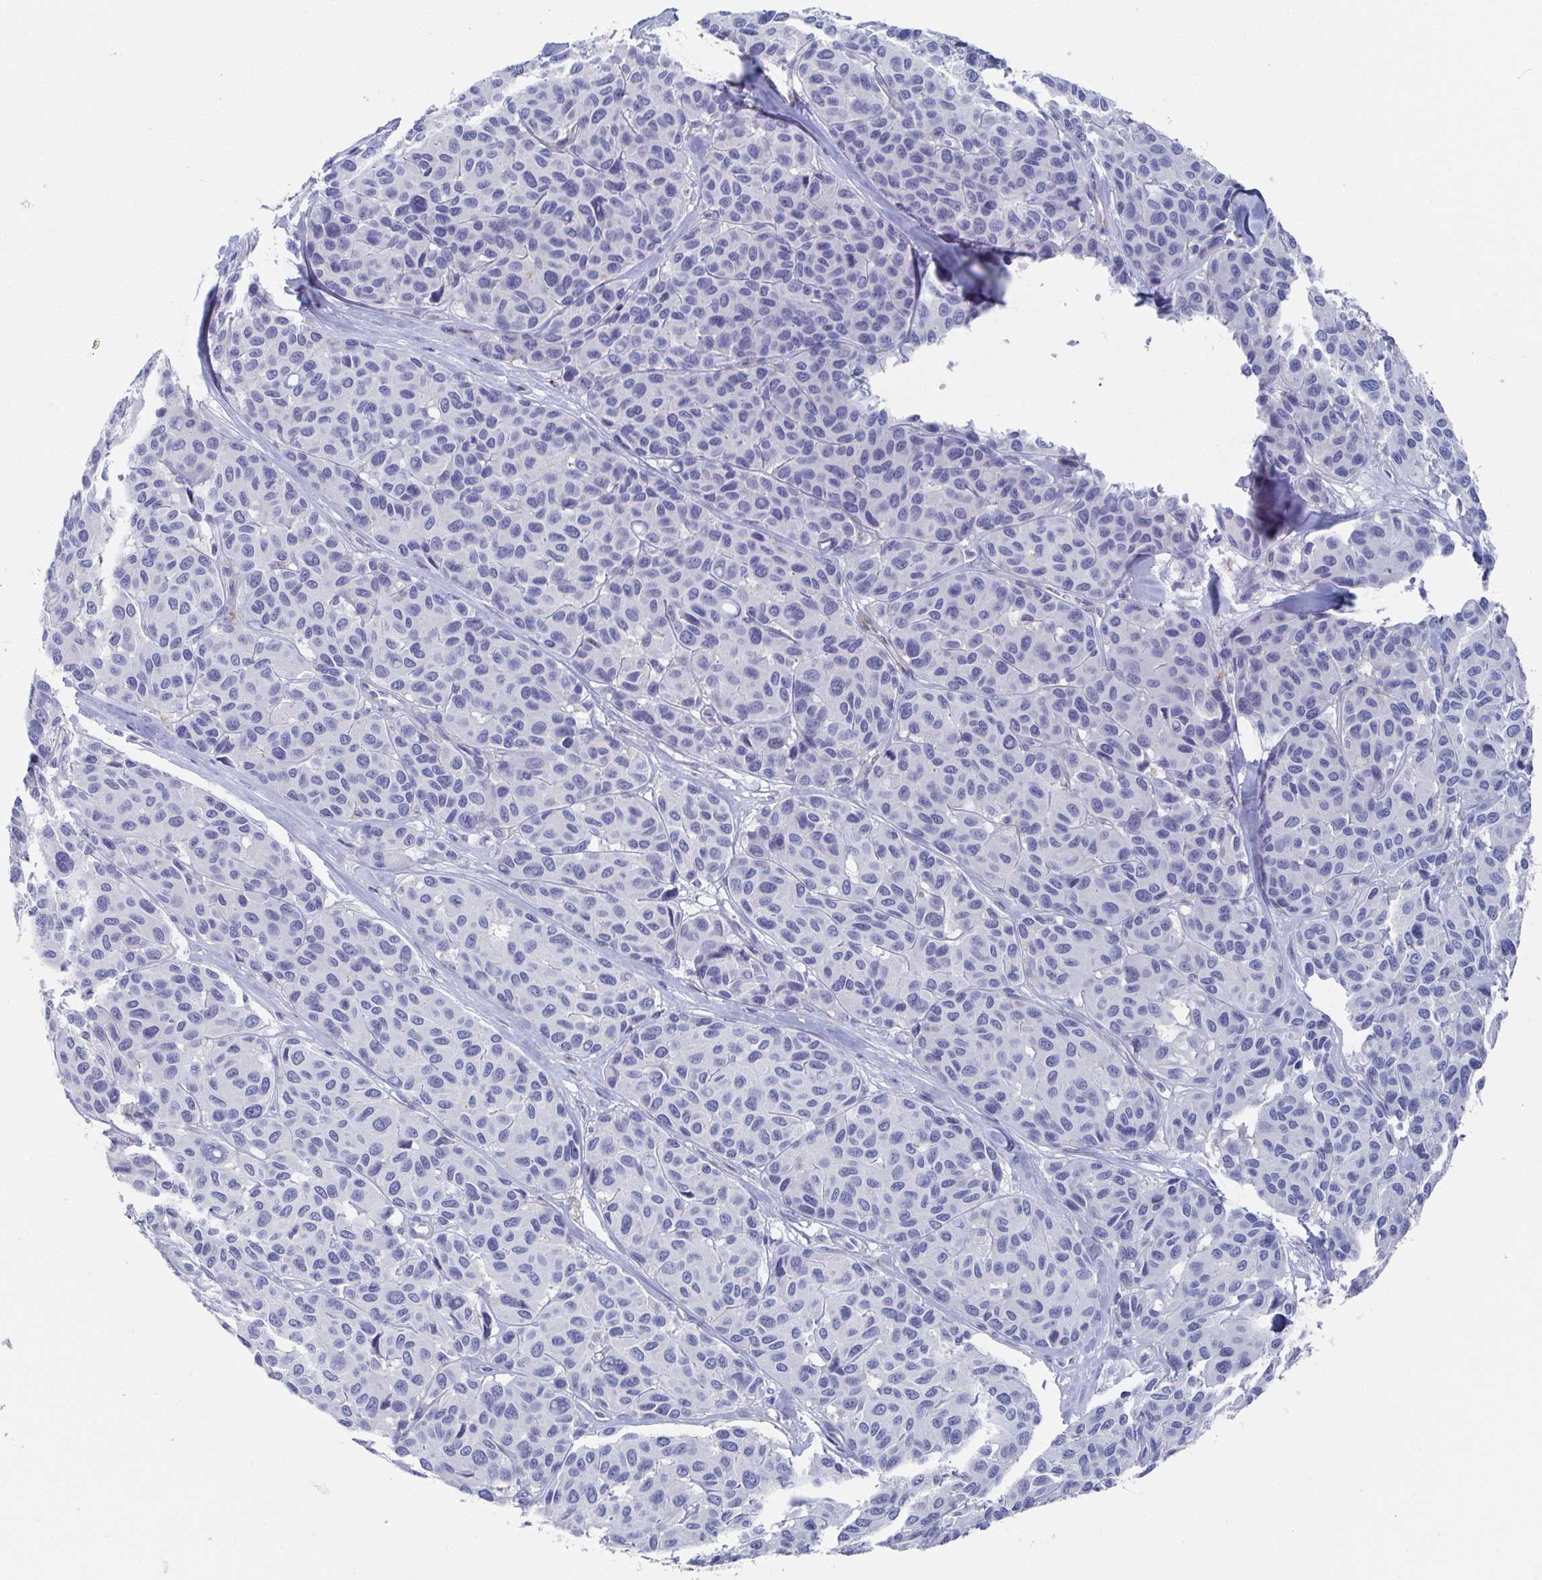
{"staining": {"intensity": "negative", "quantity": "none", "location": "none"}, "tissue": "melanoma", "cell_type": "Tumor cells", "image_type": "cancer", "snomed": [{"axis": "morphology", "description": "Malignant melanoma, NOS"}, {"axis": "topography", "description": "Skin"}], "caption": "A histopathology image of human melanoma is negative for staining in tumor cells.", "gene": "ZFP82", "patient": {"sex": "female", "age": 66}}